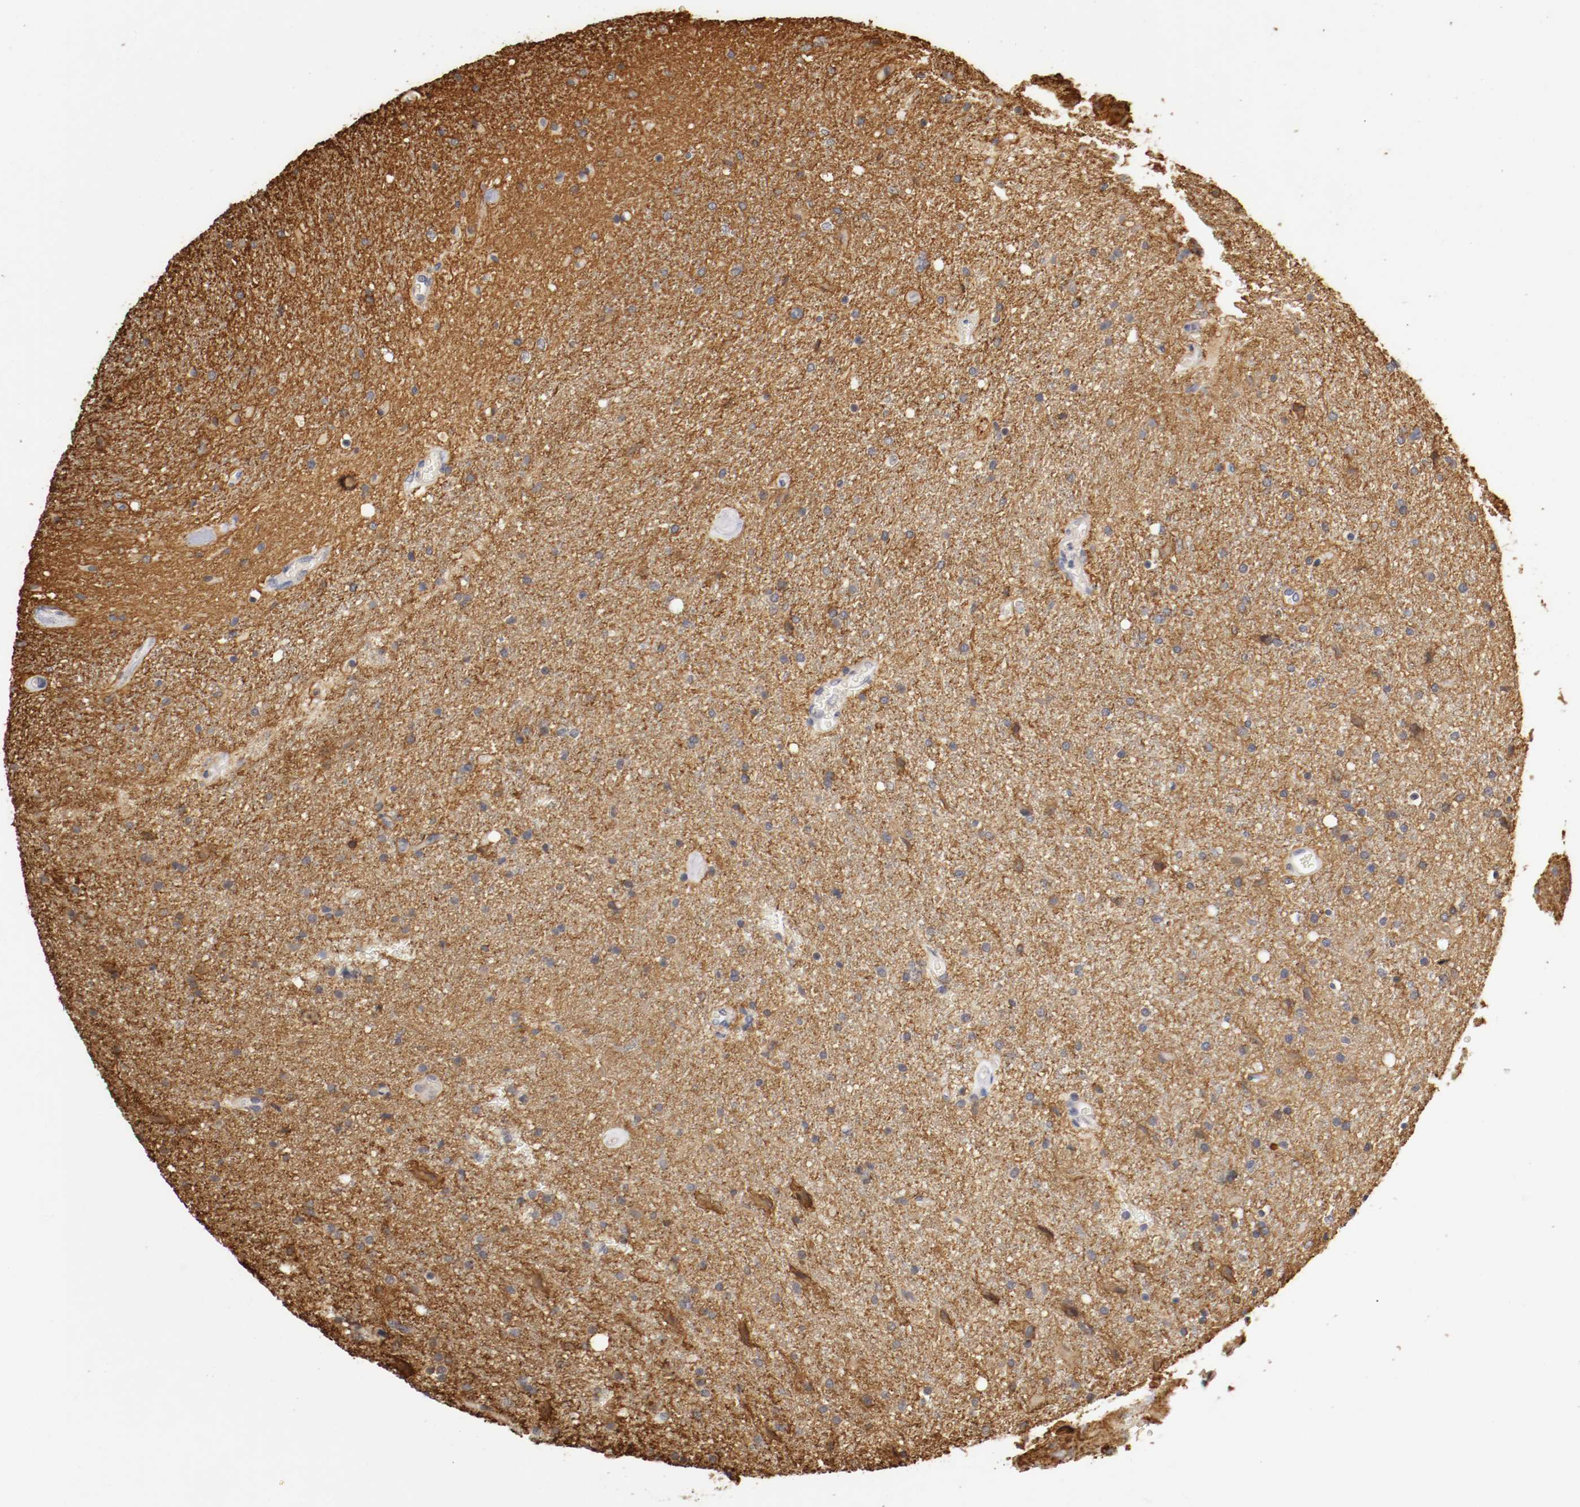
{"staining": {"intensity": "moderate", "quantity": ">75%", "location": "cytoplasmic/membranous"}, "tissue": "glioma", "cell_type": "Tumor cells", "image_type": "cancer", "snomed": [{"axis": "morphology", "description": "Normal tissue, NOS"}, {"axis": "morphology", "description": "Glioma, malignant, High grade"}, {"axis": "topography", "description": "Cerebral cortex"}], "caption": "Immunohistochemical staining of human glioma displays medium levels of moderate cytoplasmic/membranous positivity in approximately >75% of tumor cells.", "gene": "TNFRSF1B", "patient": {"sex": "male", "age": 56}}